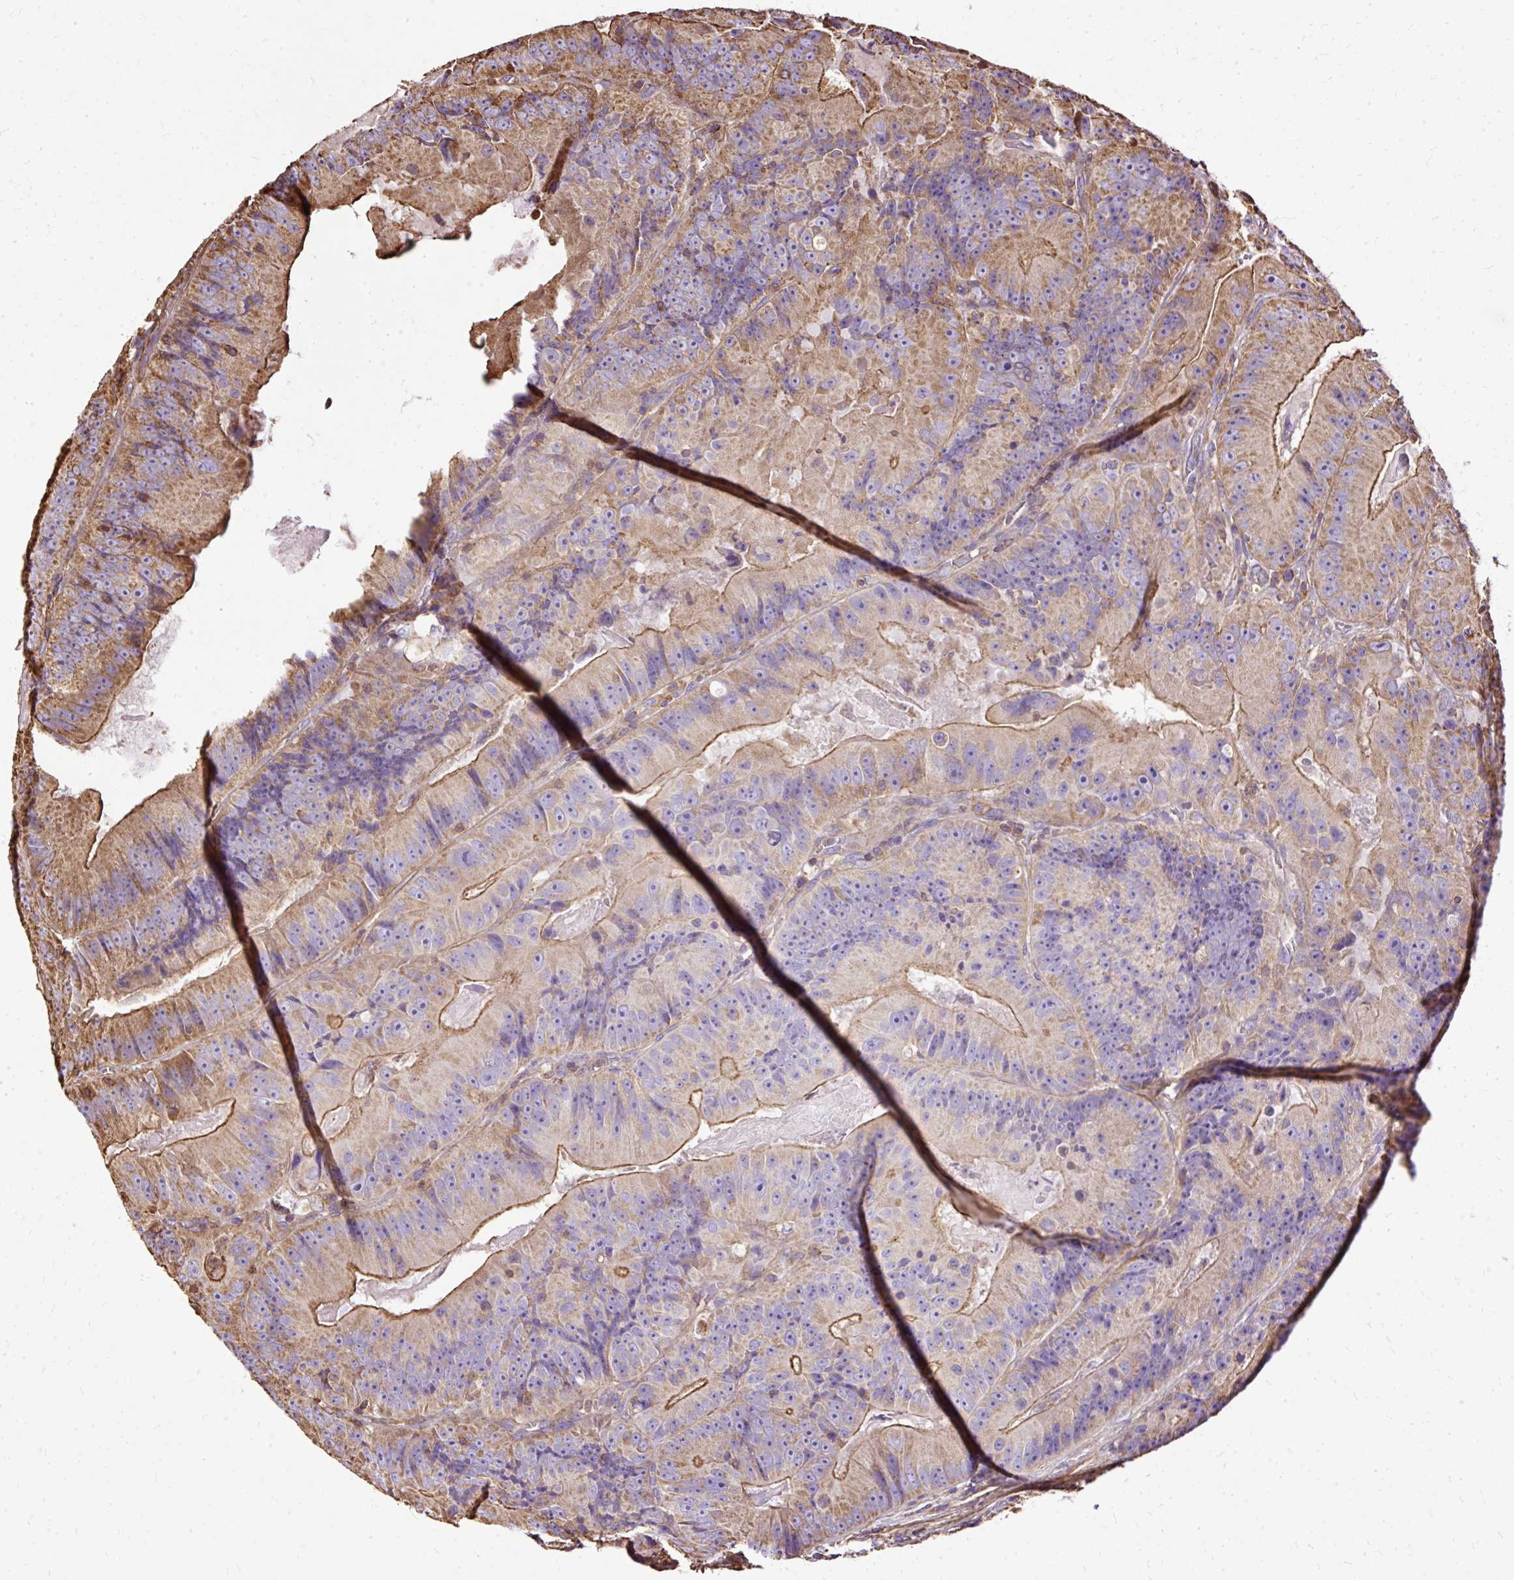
{"staining": {"intensity": "moderate", "quantity": "25%-75%", "location": "cytoplasmic/membranous"}, "tissue": "colorectal cancer", "cell_type": "Tumor cells", "image_type": "cancer", "snomed": [{"axis": "morphology", "description": "Adenocarcinoma, NOS"}, {"axis": "topography", "description": "Colon"}], "caption": "Protein expression analysis of colorectal adenocarcinoma displays moderate cytoplasmic/membranous positivity in approximately 25%-75% of tumor cells. (Brightfield microscopy of DAB IHC at high magnification).", "gene": "KLHL11", "patient": {"sex": "female", "age": 86}}